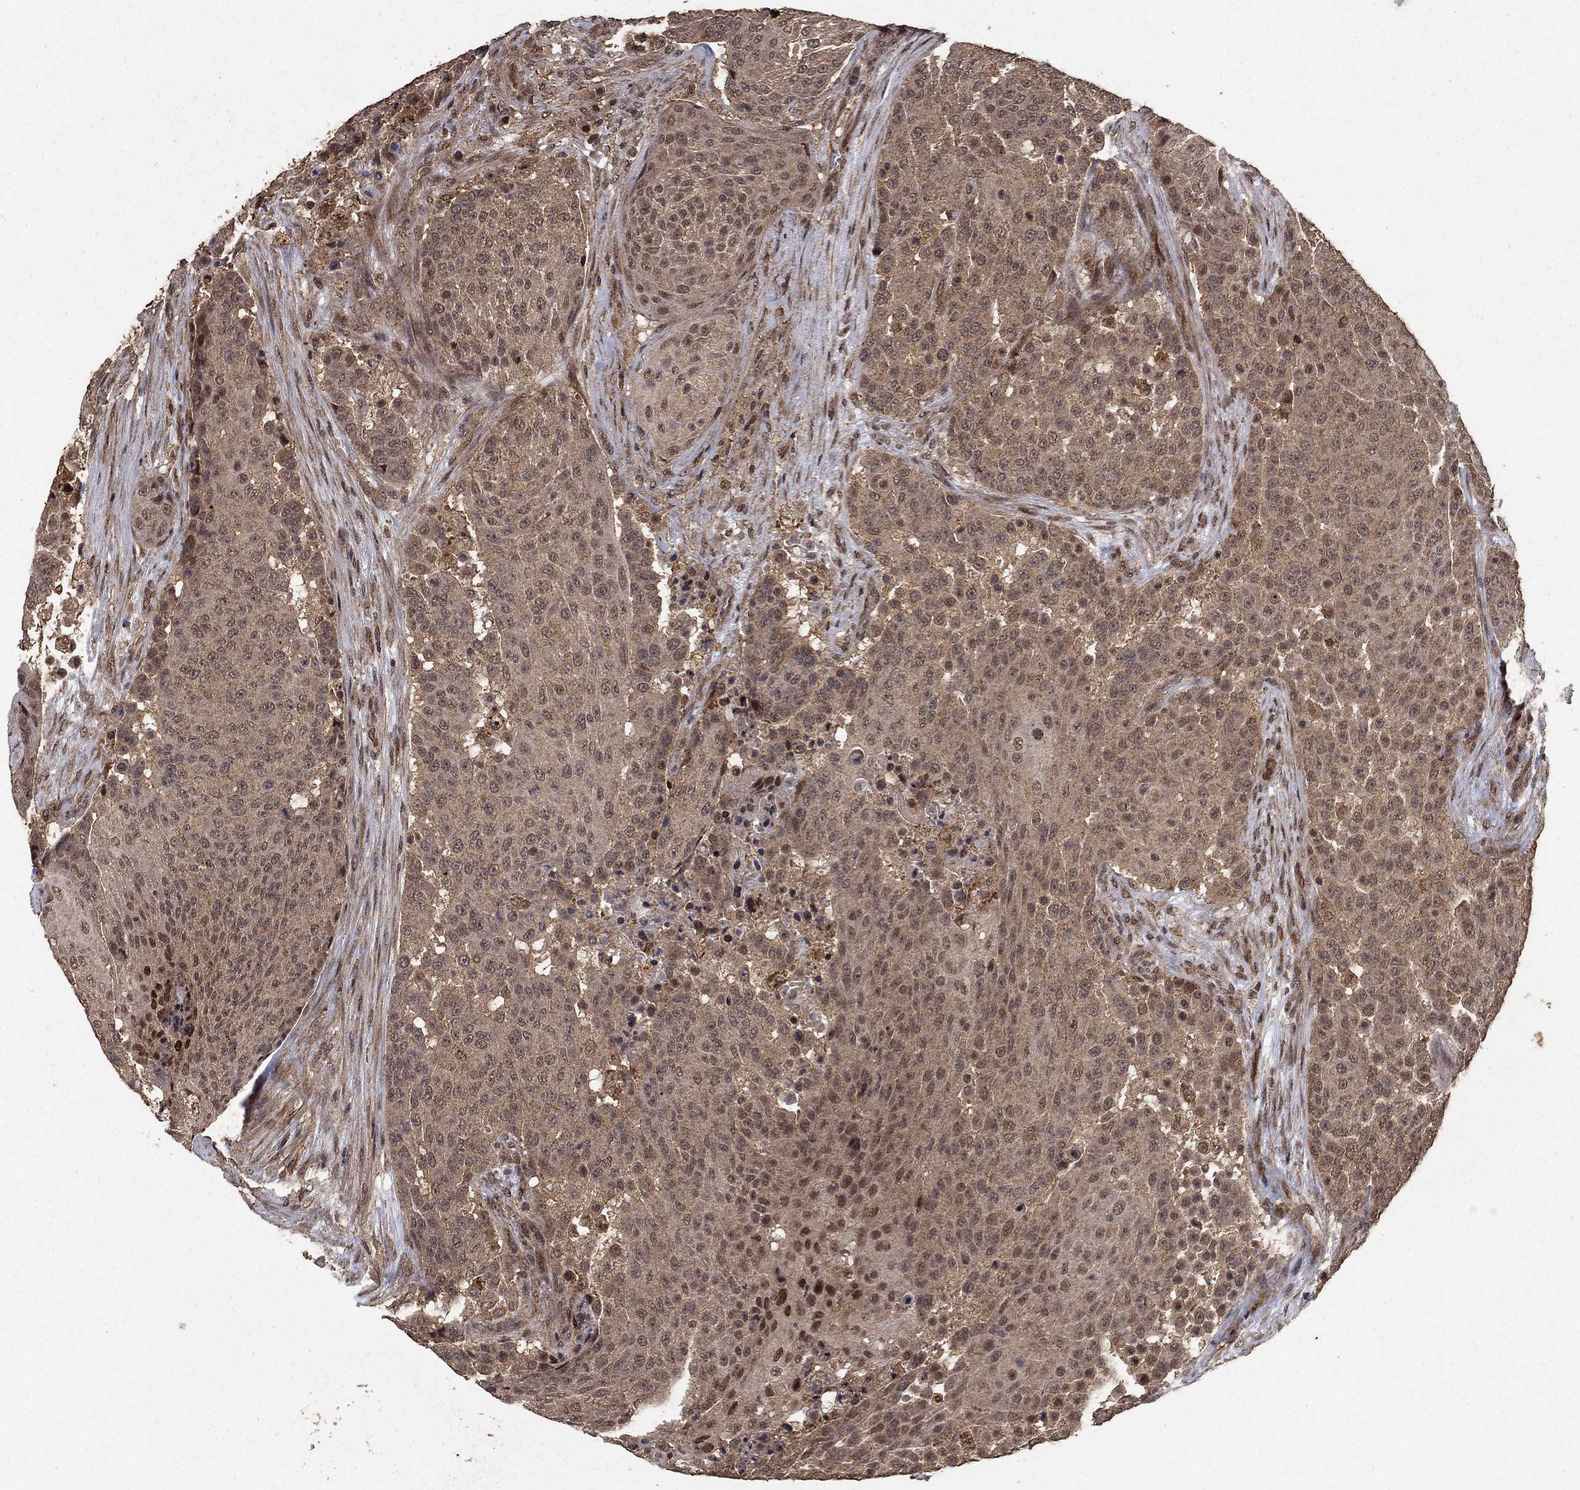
{"staining": {"intensity": "weak", "quantity": ">75%", "location": "cytoplasmic/membranous"}, "tissue": "urothelial cancer", "cell_type": "Tumor cells", "image_type": "cancer", "snomed": [{"axis": "morphology", "description": "Urothelial carcinoma, High grade"}, {"axis": "topography", "description": "Urinary bladder"}], "caption": "High-grade urothelial carcinoma tissue exhibits weak cytoplasmic/membranous expression in approximately >75% of tumor cells, visualized by immunohistochemistry.", "gene": "PRDM1", "patient": {"sex": "female", "age": 63}}